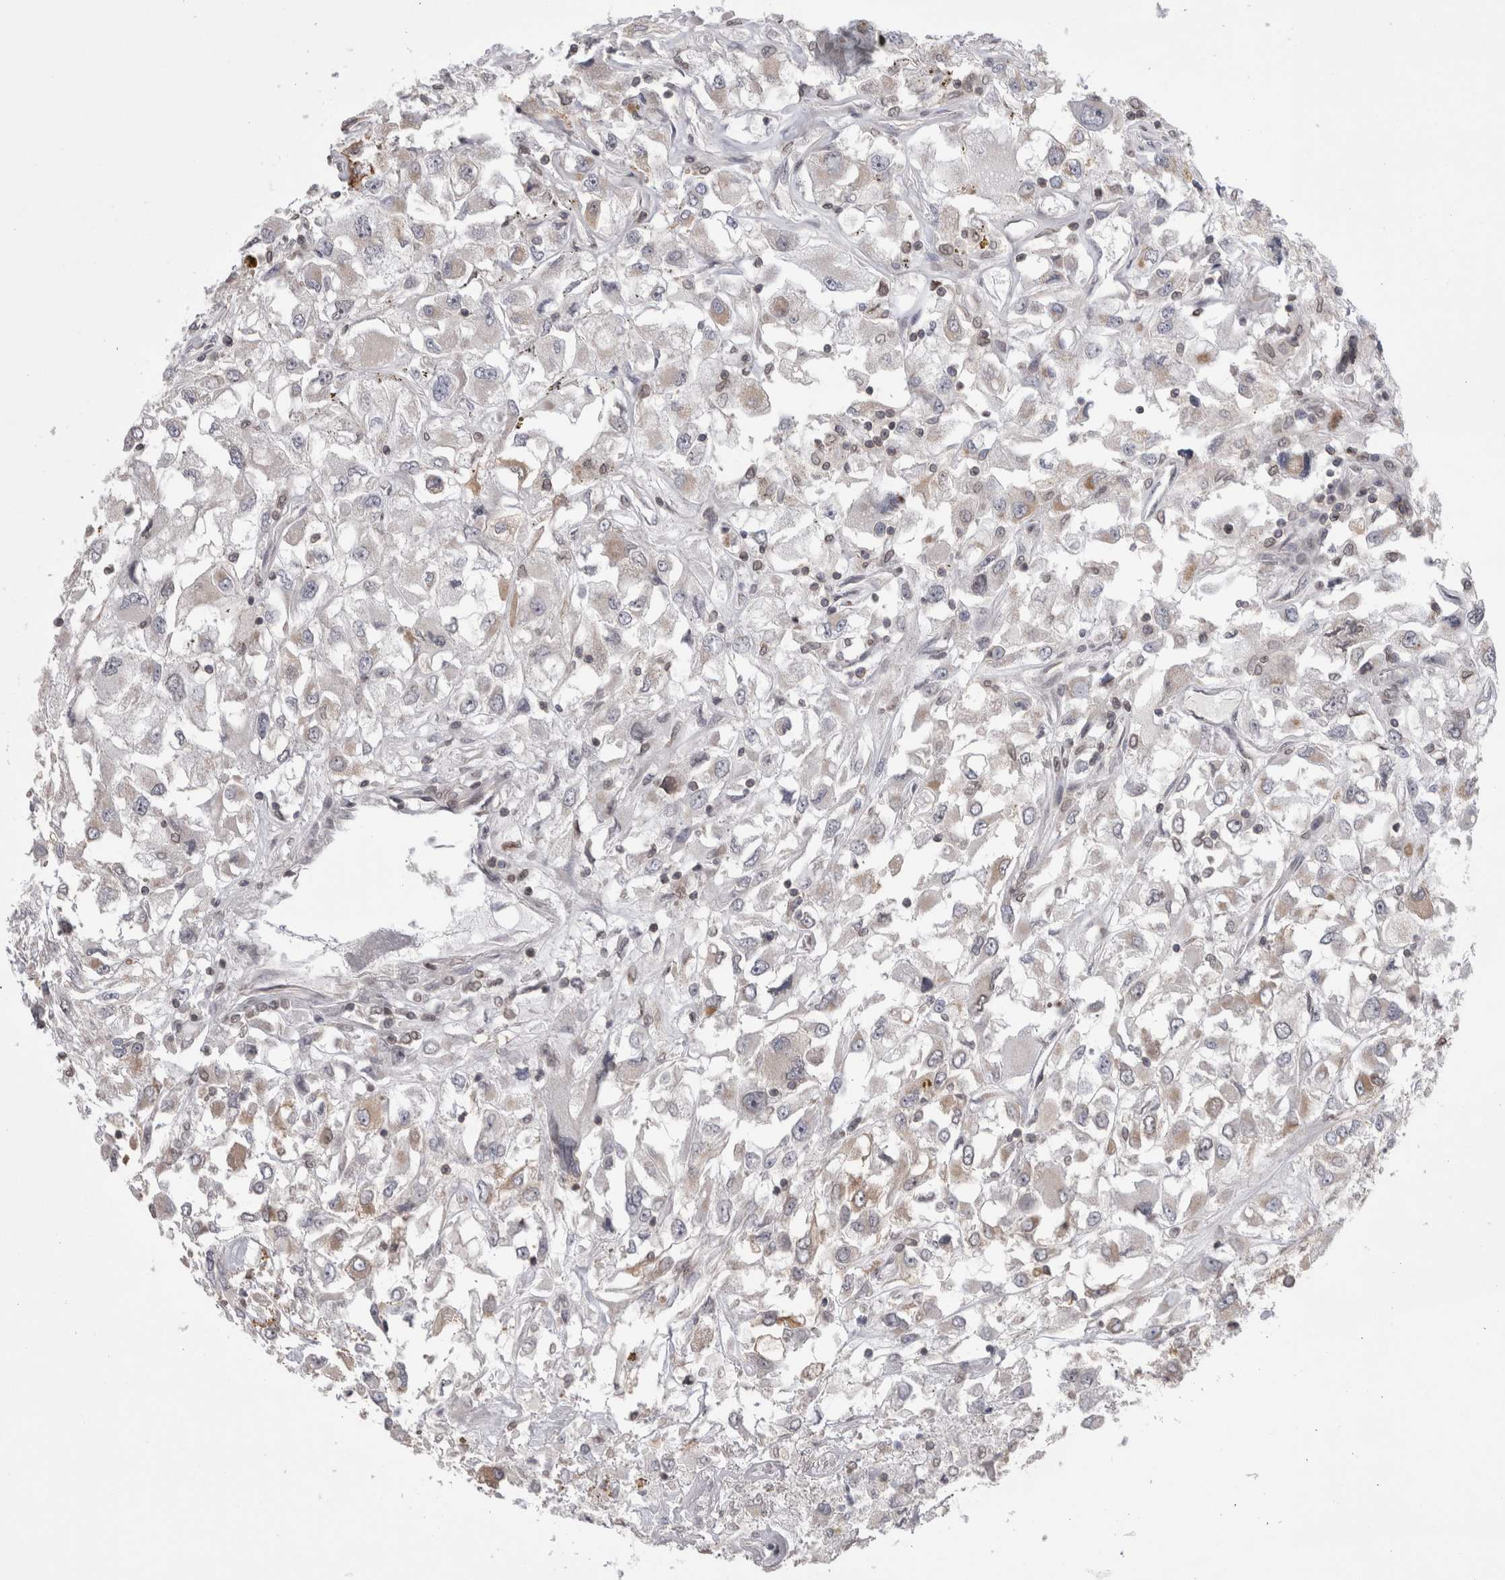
{"staining": {"intensity": "negative", "quantity": "none", "location": "none"}, "tissue": "renal cancer", "cell_type": "Tumor cells", "image_type": "cancer", "snomed": [{"axis": "morphology", "description": "Adenocarcinoma, NOS"}, {"axis": "topography", "description": "Kidney"}], "caption": "Micrograph shows no significant protein positivity in tumor cells of adenocarcinoma (renal).", "gene": "DARS2", "patient": {"sex": "female", "age": 52}}